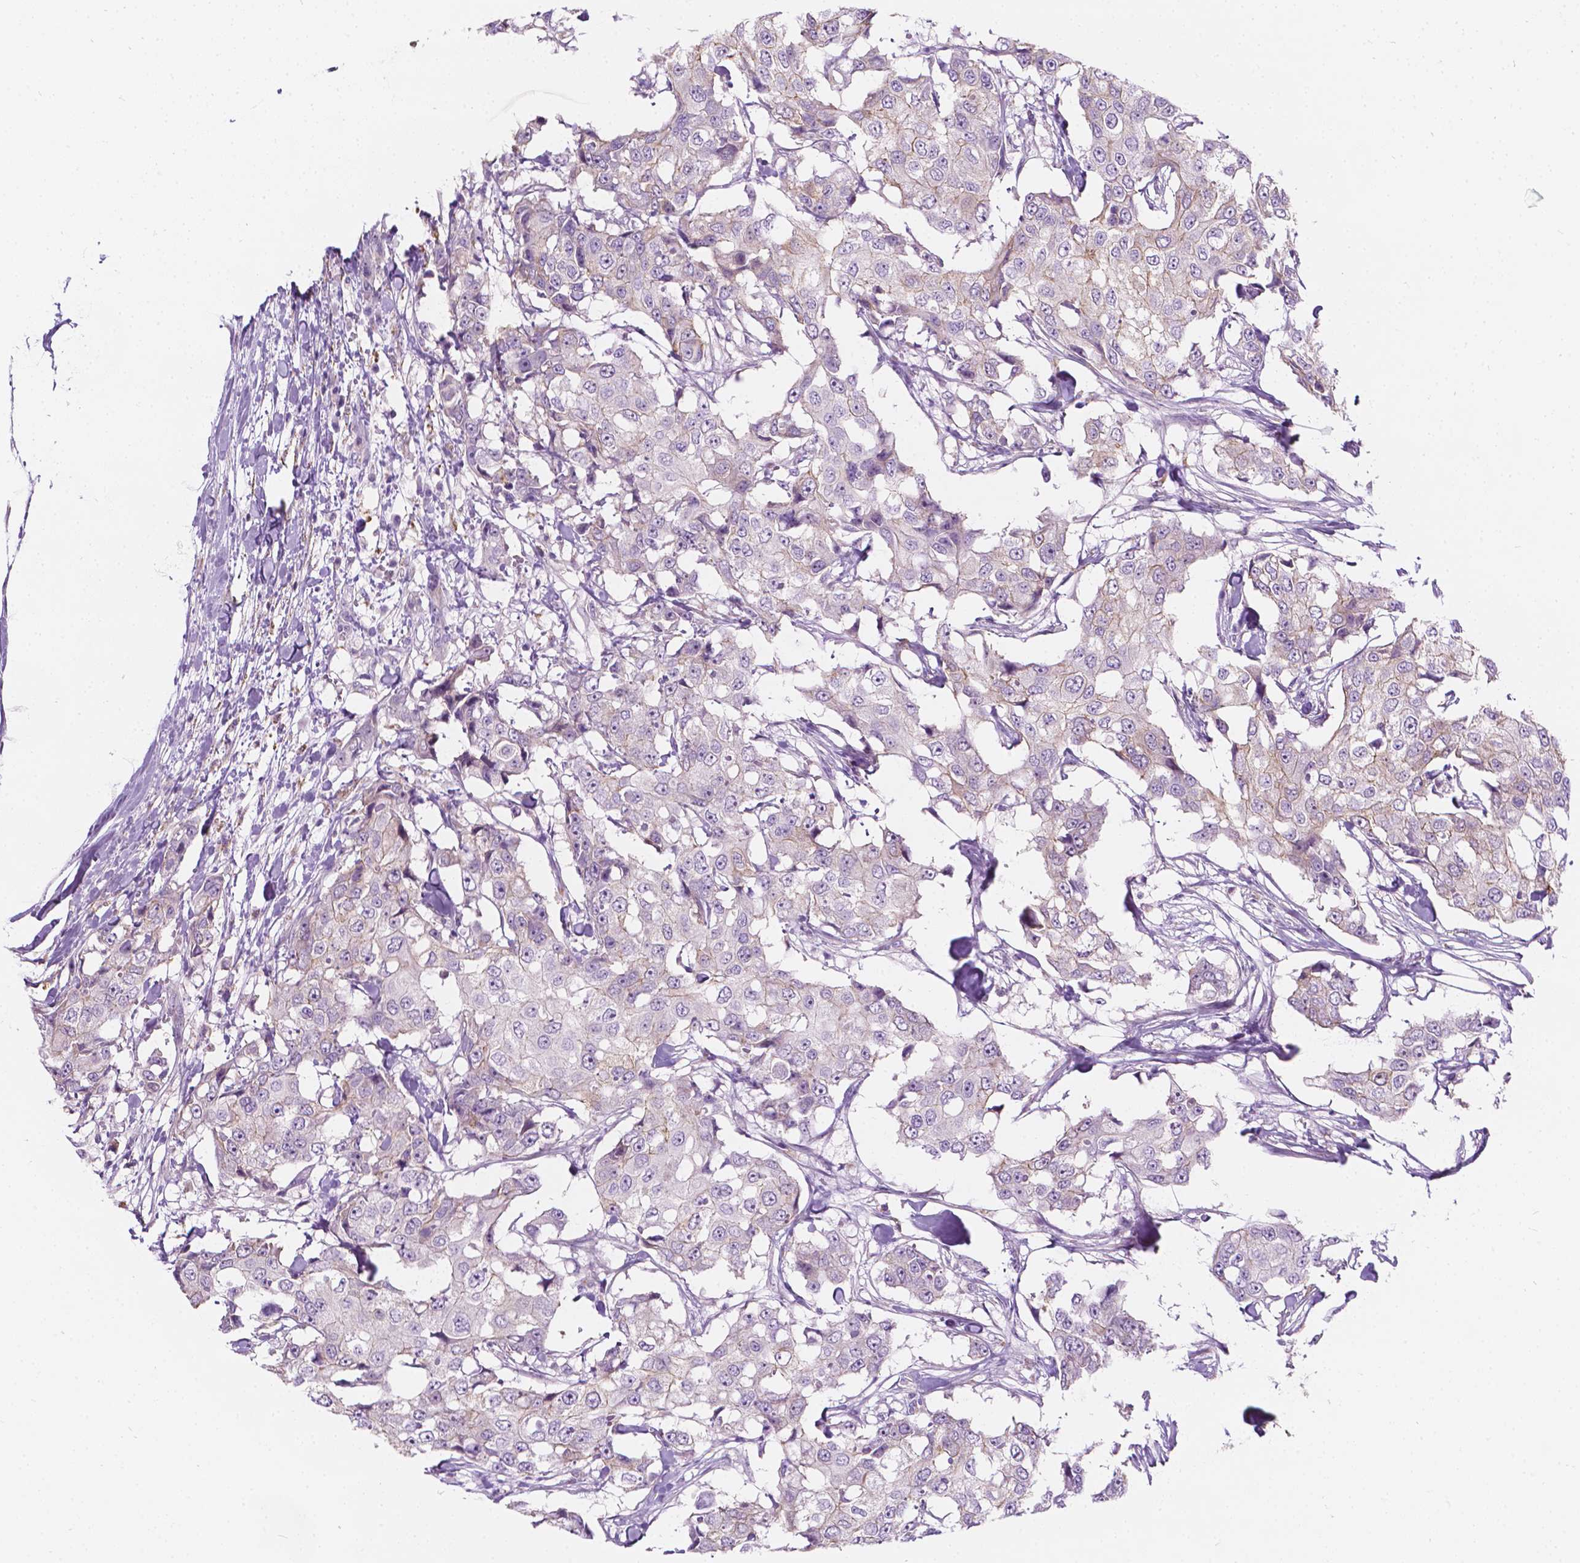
{"staining": {"intensity": "weak", "quantity": "<25%", "location": "cytoplasmic/membranous"}, "tissue": "breast cancer", "cell_type": "Tumor cells", "image_type": "cancer", "snomed": [{"axis": "morphology", "description": "Duct carcinoma"}, {"axis": "topography", "description": "Breast"}], "caption": "This is an immunohistochemistry micrograph of human breast cancer. There is no positivity in tumor cells.", "gene": "NOS1AP", "patient": {"sex": "female", "age": 27}}